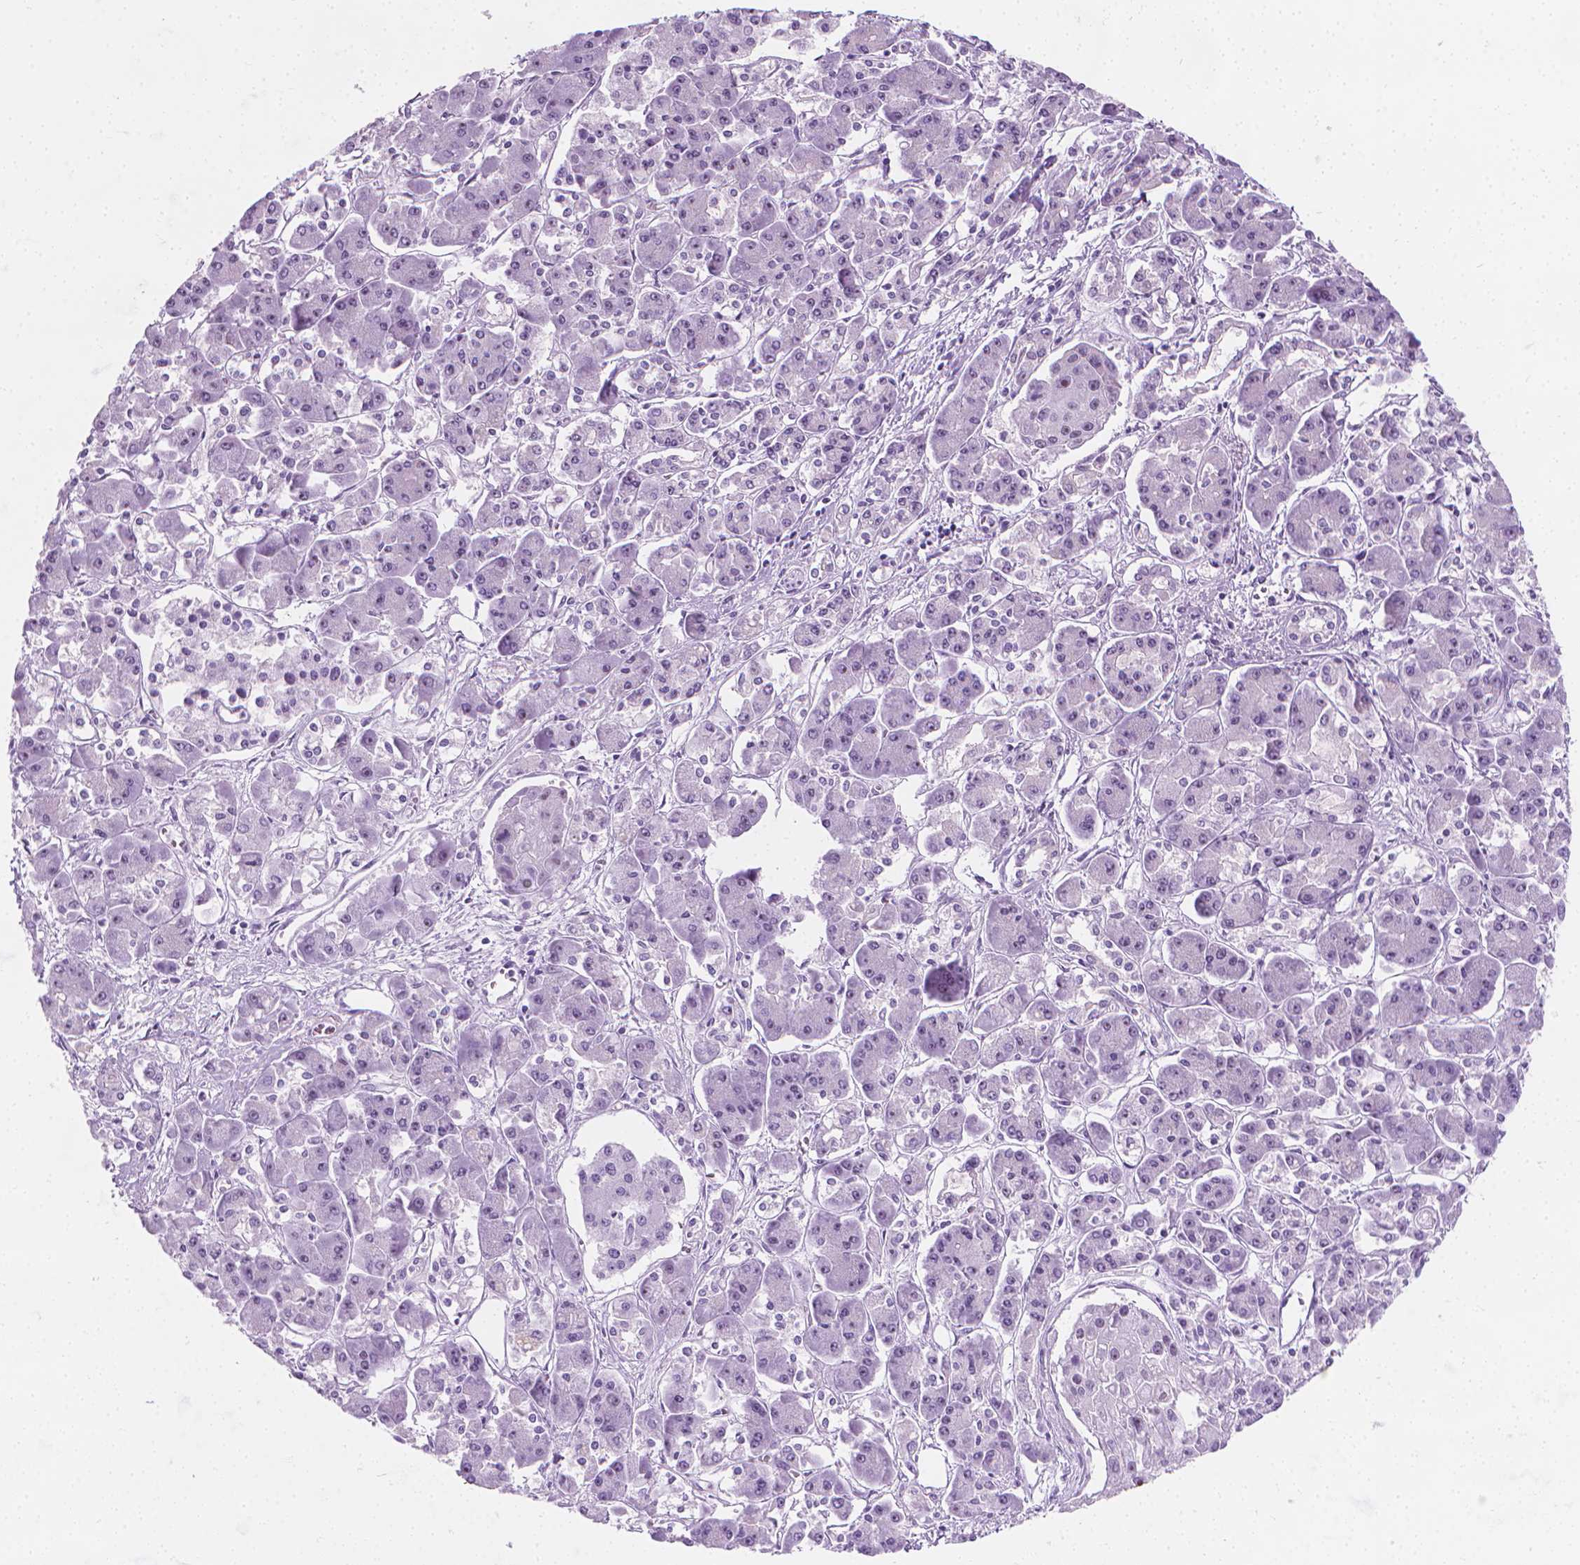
{"staining": {"intensity": "negative", "quantity": "none", "location": "none"}, "tissue": "pancreatic cancer", "cell_type": "Tumor cells", "image_type": "cancer", "snomed": [{"axis": "morphology", "description": "Adenocarcinoma, NOS"}, {"axis": "topography", "description": "Pancreas"}], "caption": "Immunohistochemical staining of human adenocarcinoma (pancreatic) shows no significant staining in tumor cells.", "gene": "NOL7", "patient": {"sex": "male", "age": 85}}